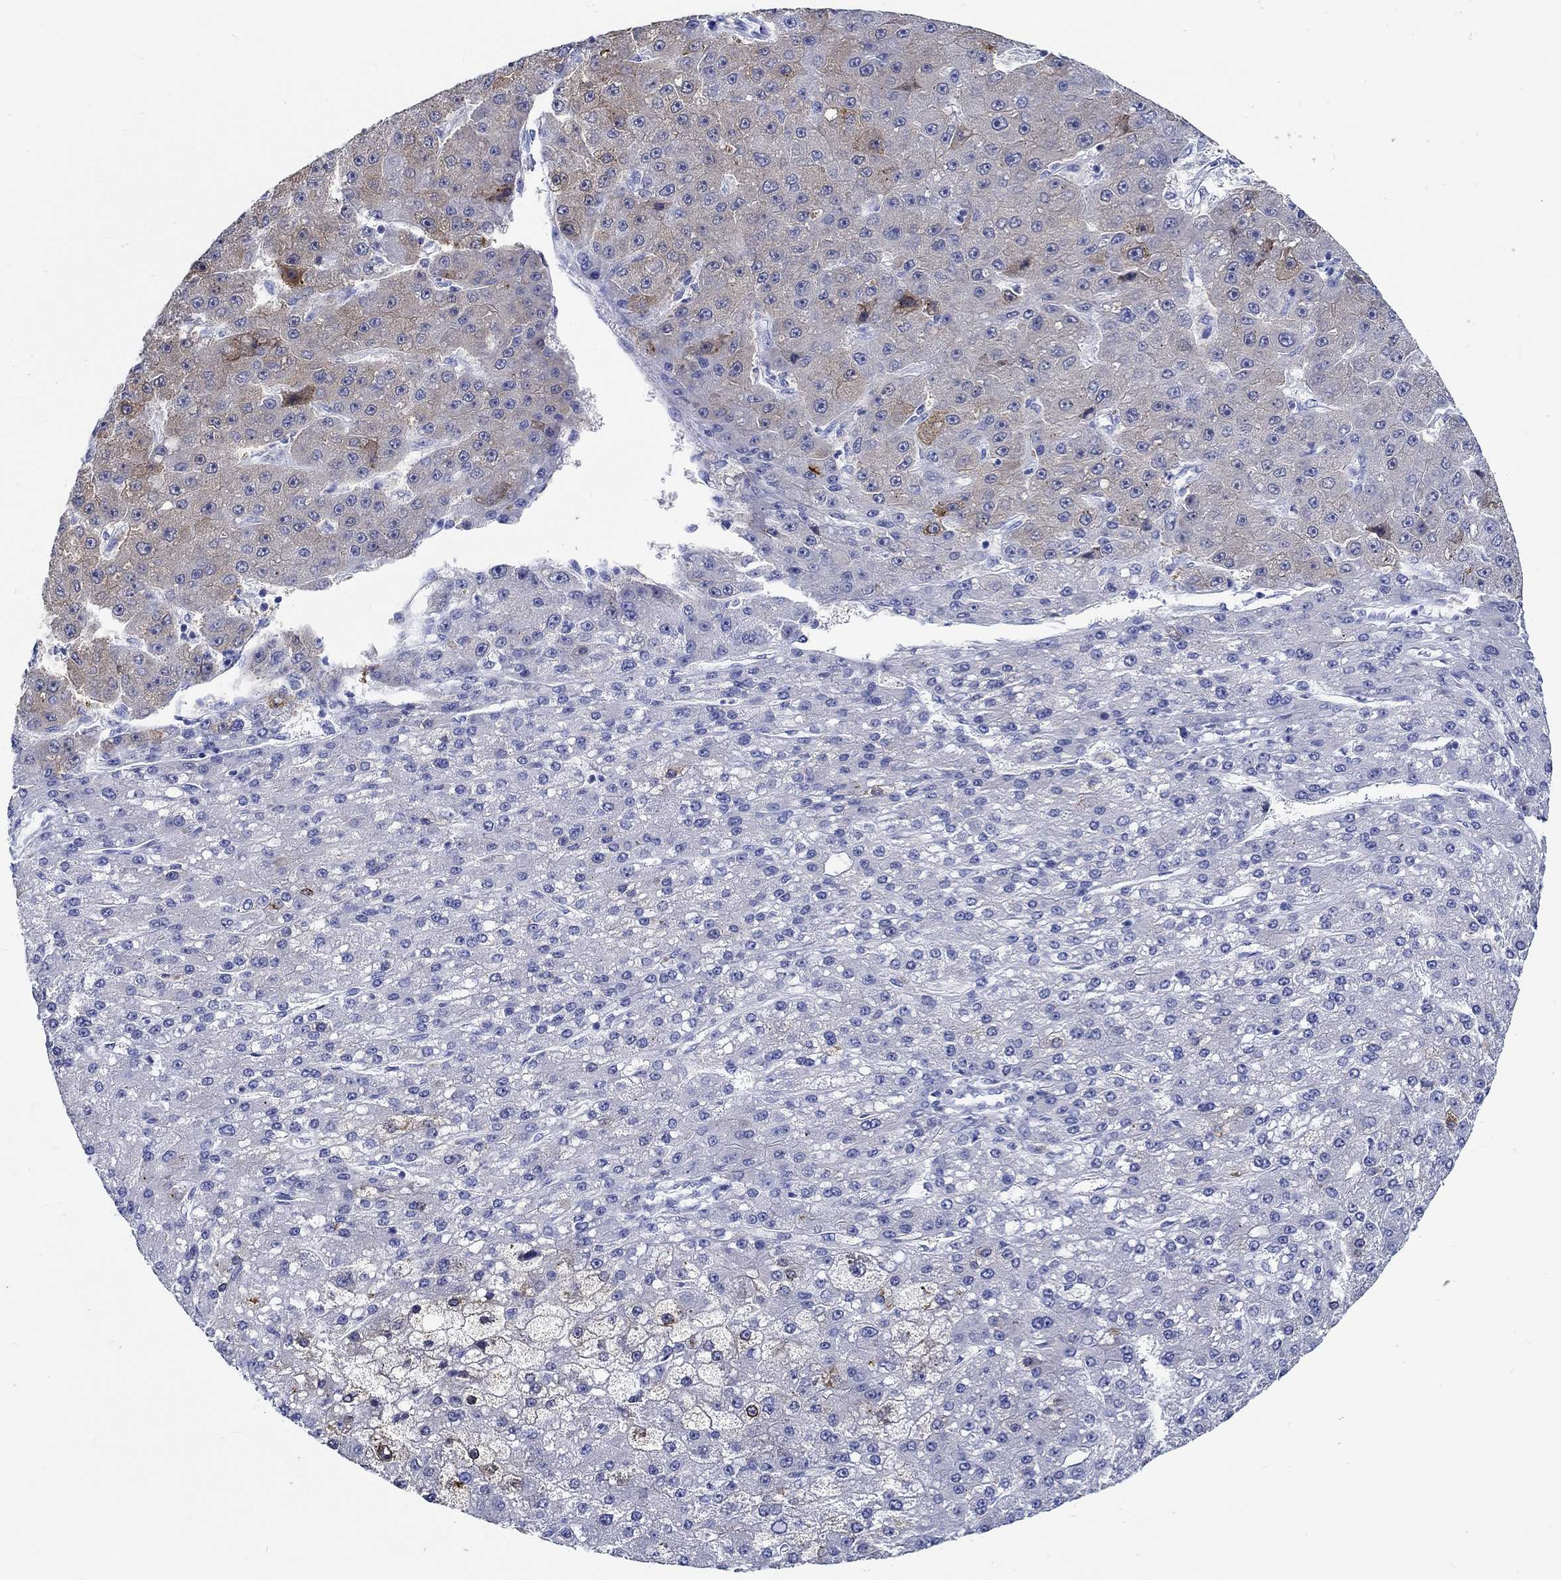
{"staining": {"intensity": "weak", "quantity": "<25%", "location": "cytoplasmic/membranous"}, "tissue": "liver cancer", "cell_type": "Tumor cells", "image_type": "cancer", "snomed": [{"axis": "morphology", "description": "Carcinoma, Hepatocellular, NOS"}, {"axis": "topography", "description": "Liver"}], "caption": "Image shows no significant protein expression in tumor cells of liver cancer.", "gene": "FBXO2", "patient": {"sex": "male", "age": 67}}